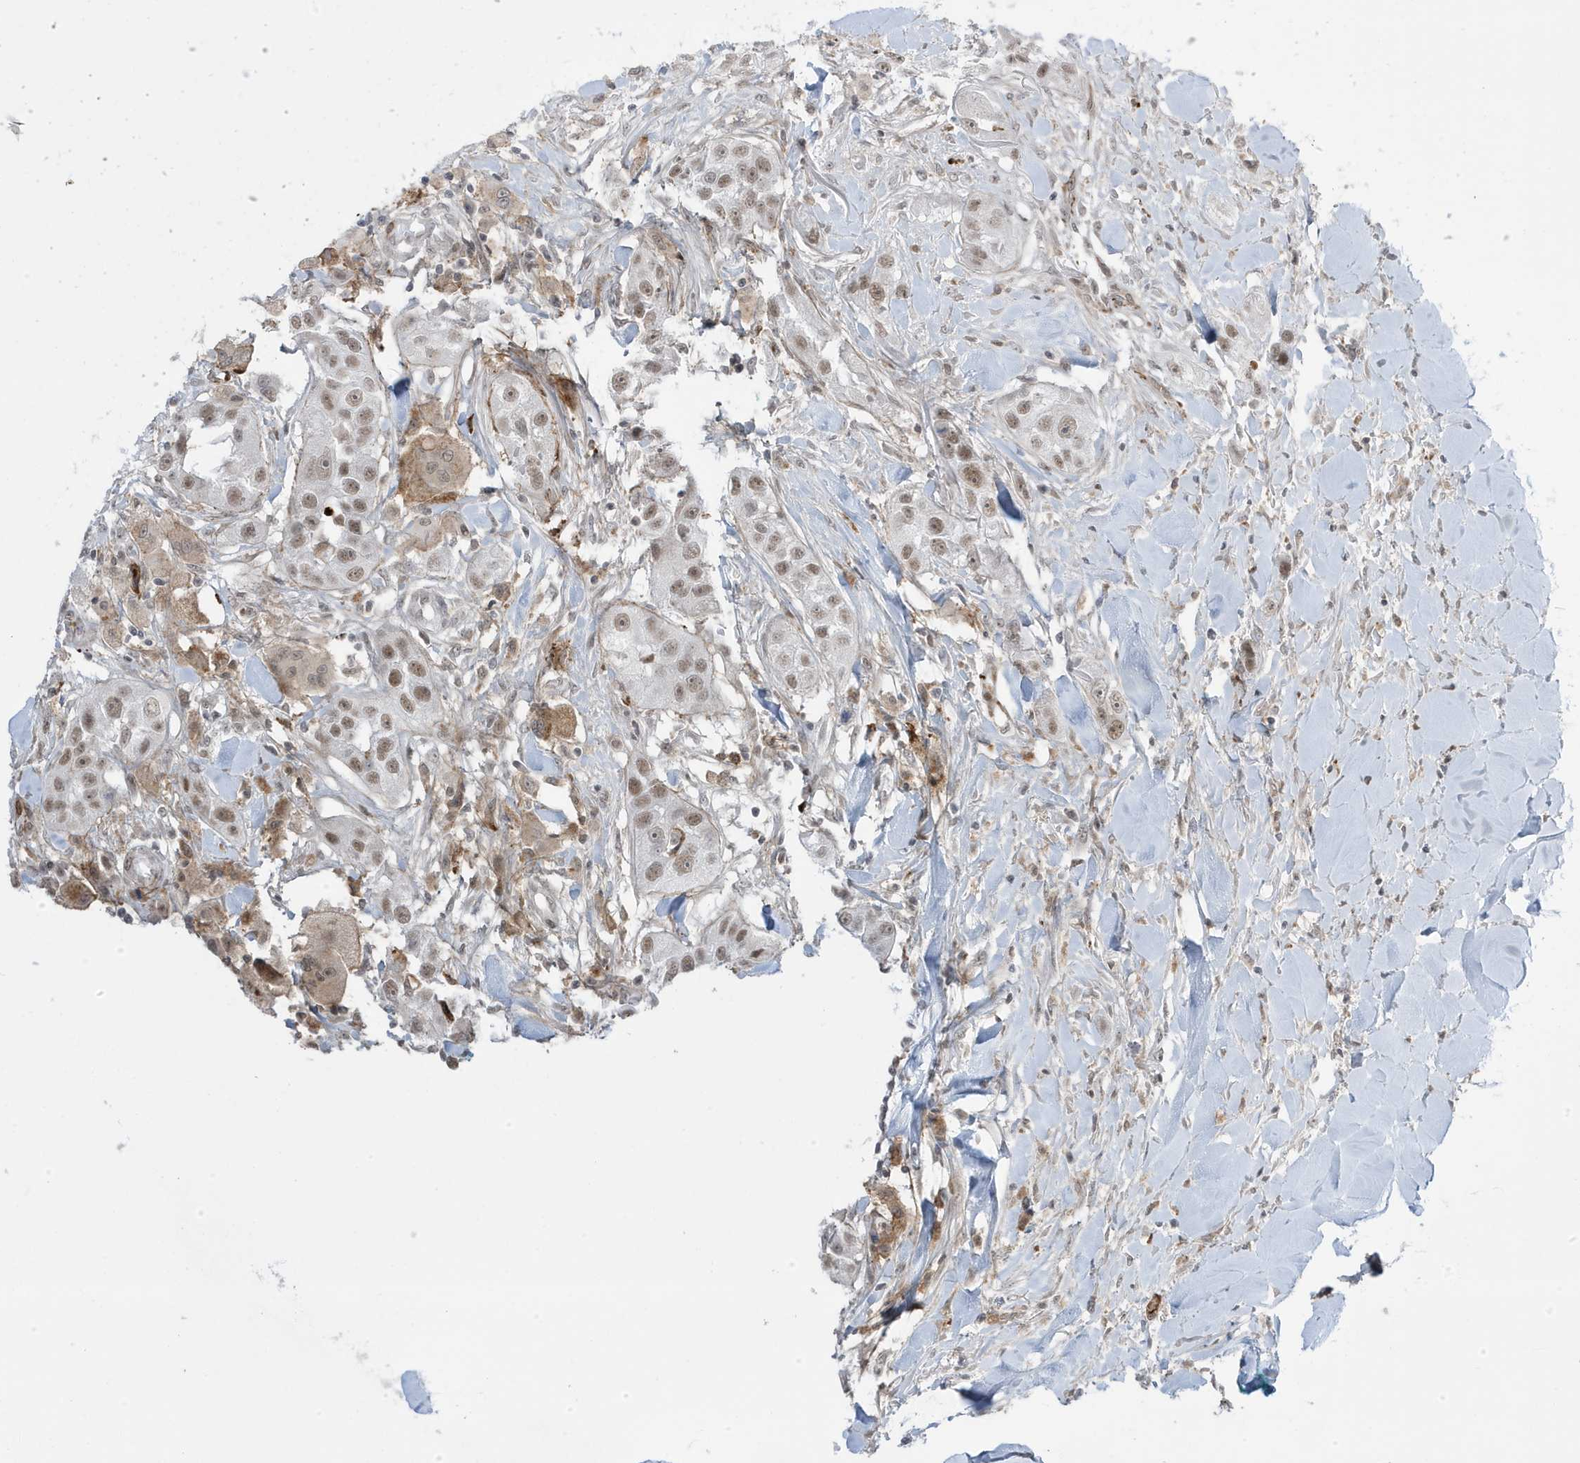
{"staining": {"intensity": "moderate", "quantity": ">75%", "location": "nuclear"}, "tissue": "head and neck cancer", "cell_type": "Tumor cells", "image_type": "cancer", "snomed": [{"axis": "morphology", "description": "Normal tissue, NOS"}, {"axis": "morphology", "description": "Squamous cell carcinoma, NOS"}, {"axis": "topography", "description": "Skeletal muscle"}, {"axis": "topography", "description": "Head-Neck"}], "caption": "DAB (3,3'-diaminobenzidine) immunohistochemical staining of human squamous cell carcinoma (head and neck) demonstrates moderate nuclear protein staining in about >75% of tumor cells.", "gene": "ADAMTSL3", "patient": {"sex": "male", "age": 51}}